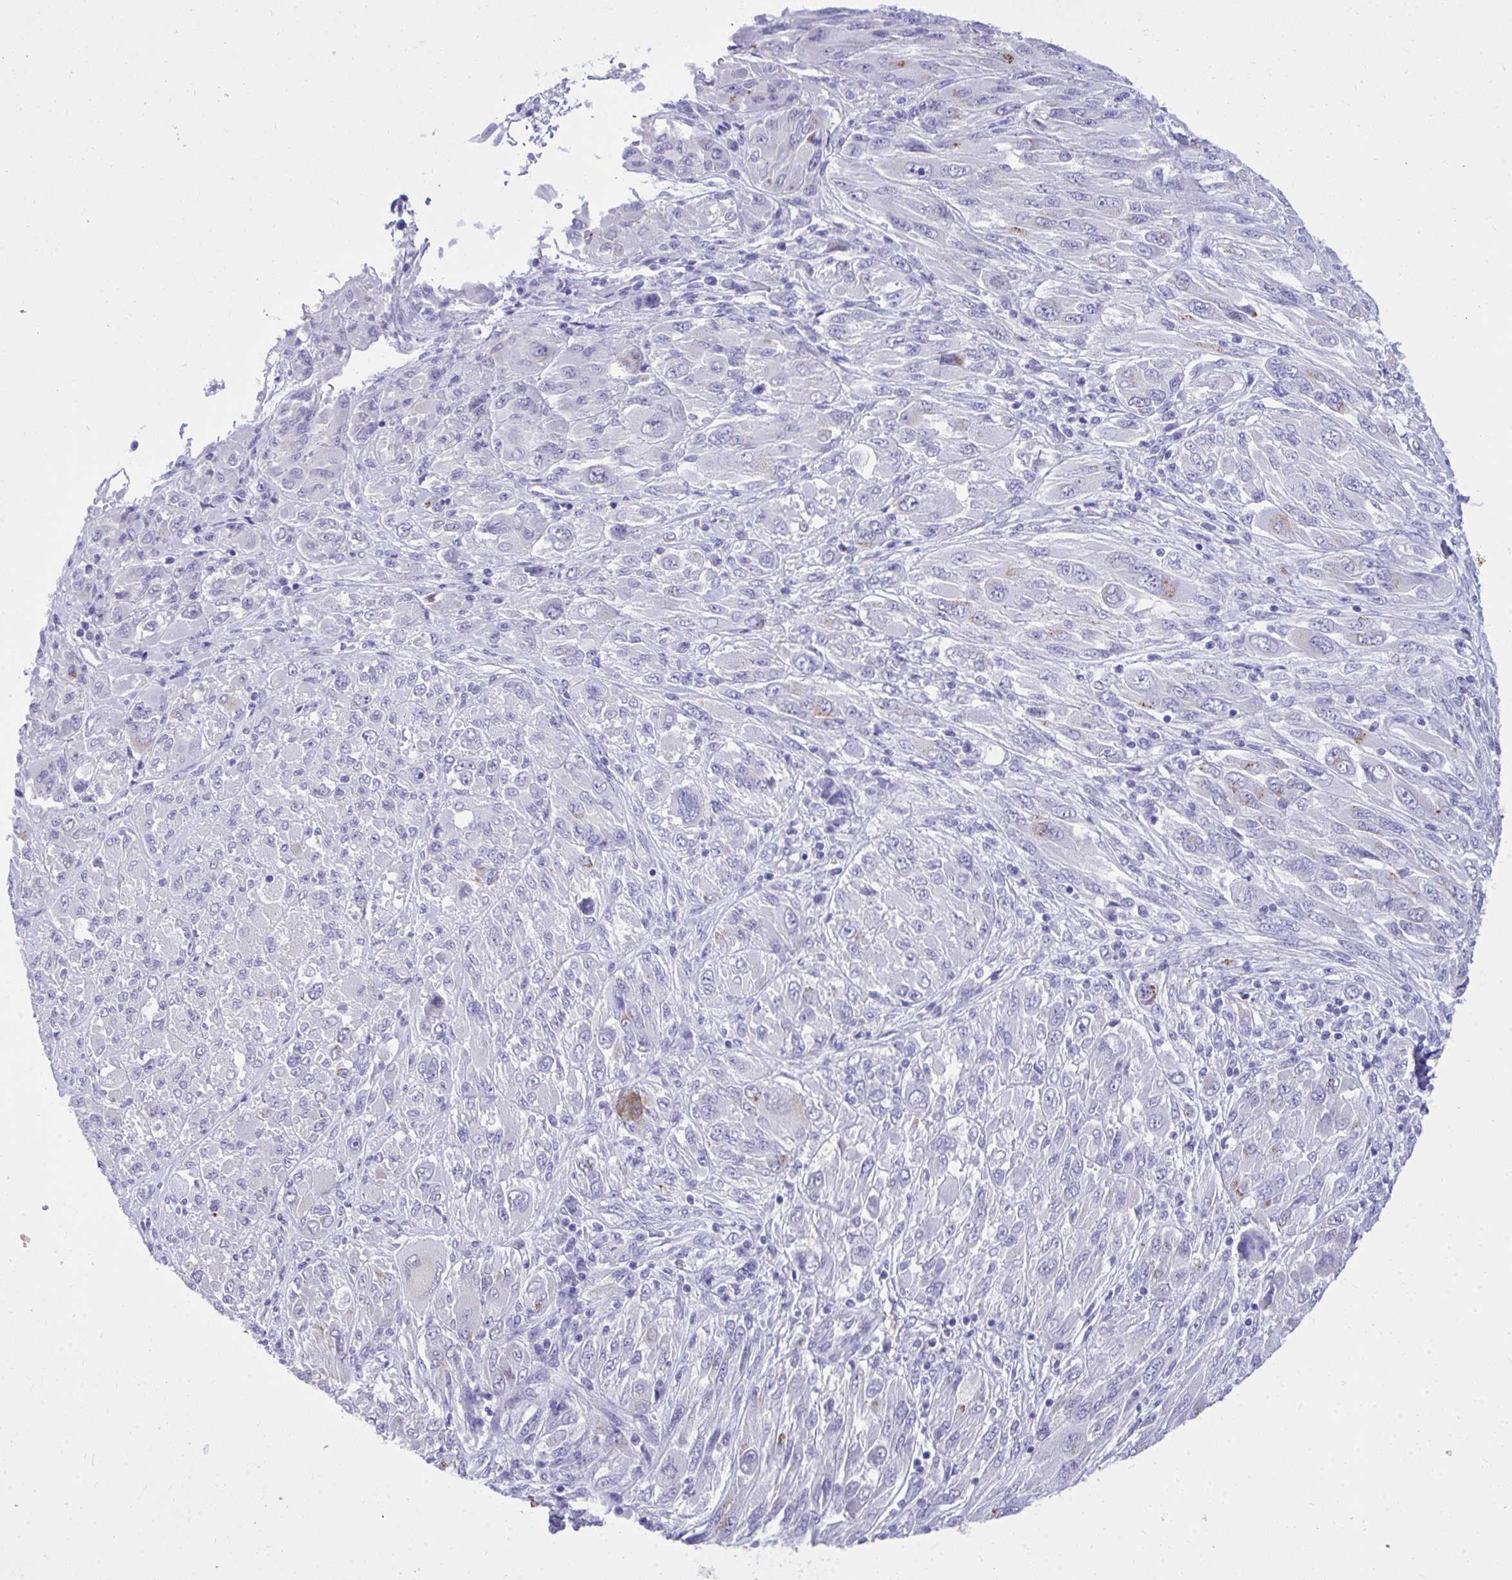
{"staining": {"intensity": "negative", "quantity": "none", "location": "none"}, "tissue": "melanoma", "cell_type": "Tumor cells", "image_type": "cancer", "snomed": [{"axis": "morphology", "description": "Malignant melanoma, NOS"}, {"axis": "topography", "description": "Skin"}], "caption": "Histopathology image shows no significant protein positivity in tumor cells of melanoma.", "gene": "PSD", "patient": {"sex": "female", "age": 91}}